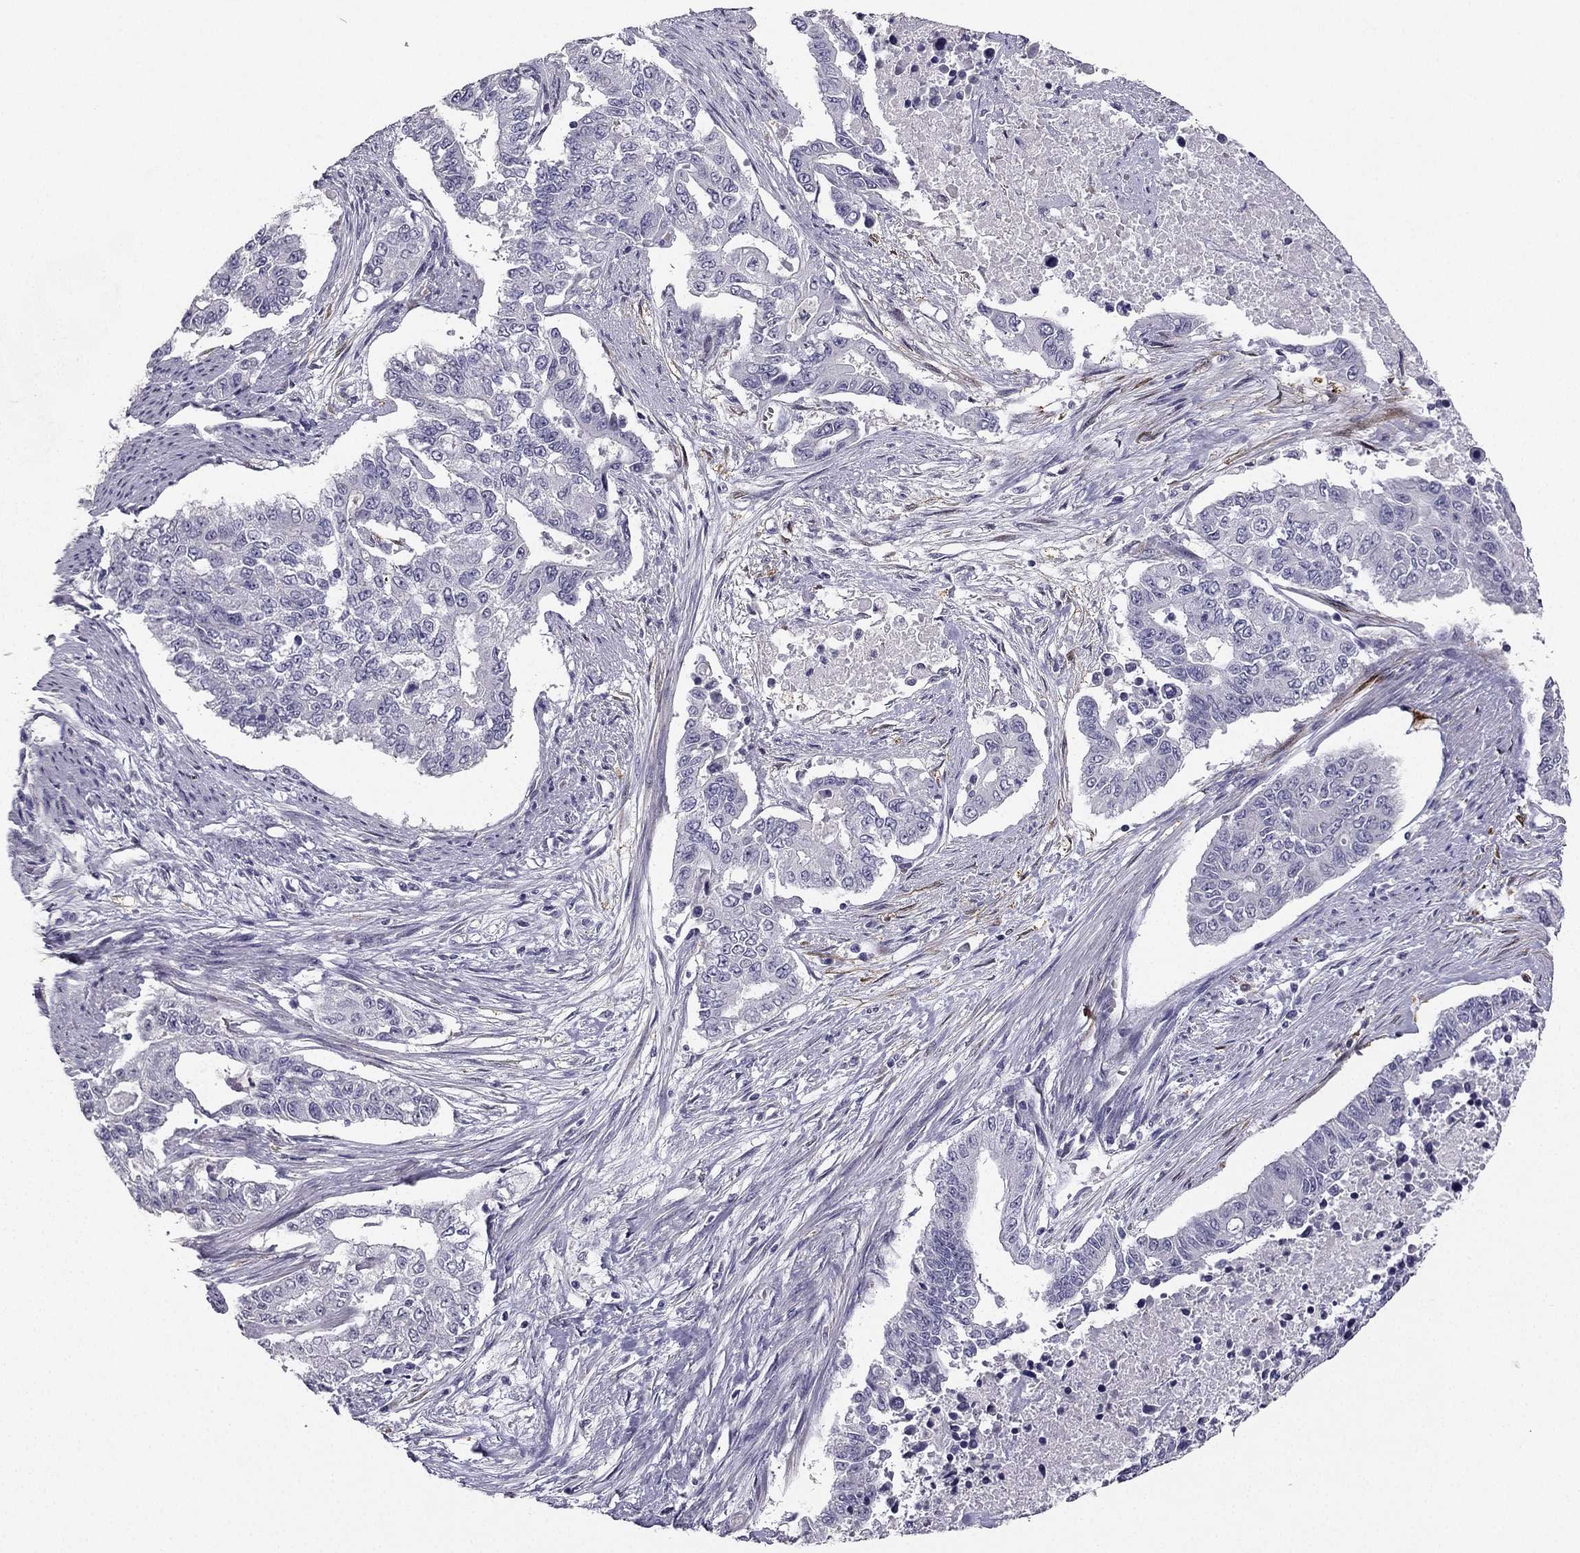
{"staining": {"intensity": "negative", "quantity": "none", "location": "none"}, "tissue": "endometrial cancer", "cell_type": "Tumor cells", "image_type": "cancer", "snomed": [{"axis": "morphology", "description": "Adenocarcinoma, NOS"}, {"axis": "topography", "description": "Uterus"}], "caption": "An image of adenocarcinoma (endometrial) stained for a protein exhibits no brown staining in tumor cells. Brightfield microscopy of IHC stained with DAB (brown) and hematoxylin (blue), captured at high magnification.", "gene": "CALB2", "patient": {"sex": "female", "age": 59}}